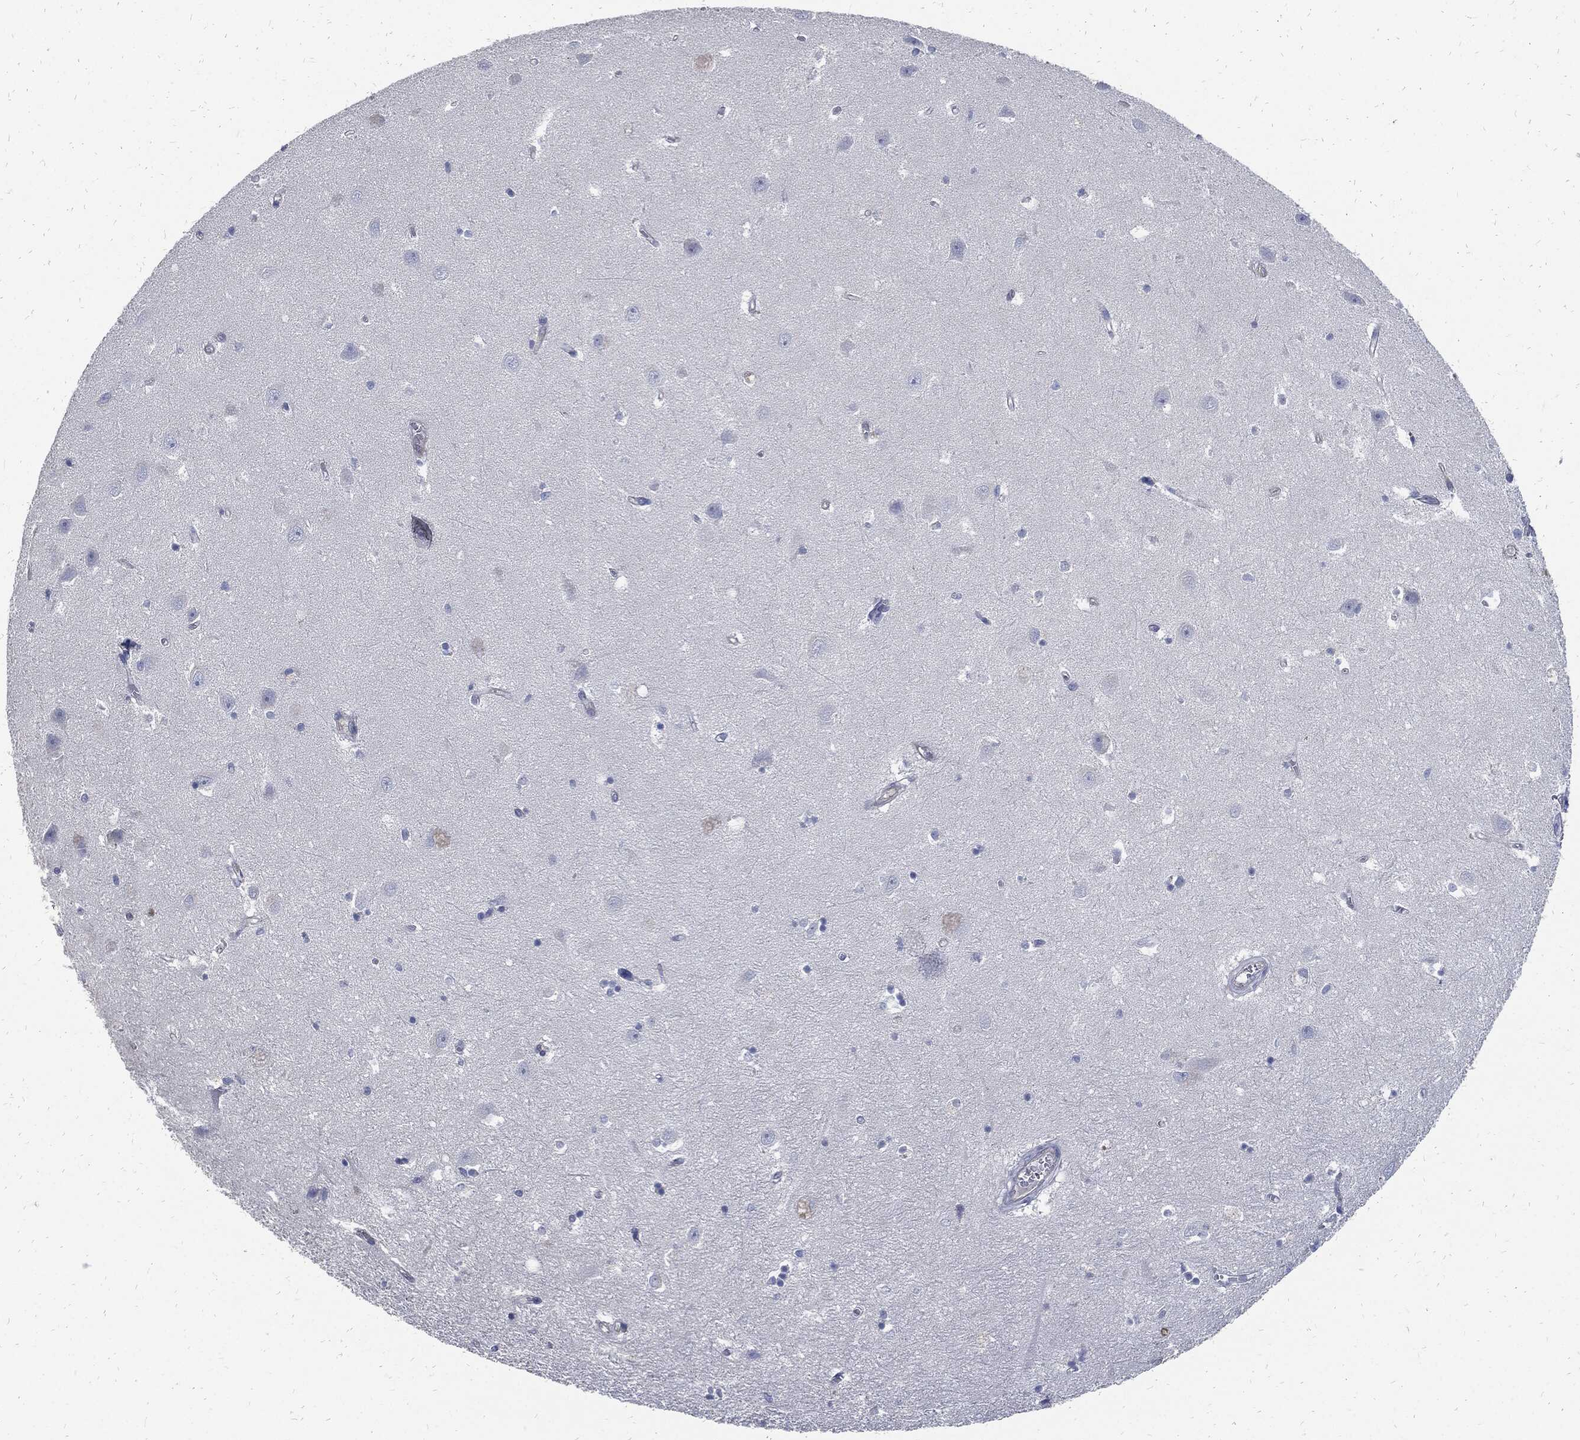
{"staining": {"intensity": "negative", "quantity": "none", "location": "none"}, "tissue": "hippocampus", "cell_type": "Glial cells", "image_type": "normal", "snomed": [{"axis": "morphology", "description": "Normal tissue, NOS"}, {"axis": "topography", "description": "Hippocampus"}], "caption": "Glial cells are negative for brown protein staining in normal hippocampus. The staining was performed using DAB to visualize the protein expression in brown, while the nuclei were stained in blue with hematoxylin (Magnification: 20x).", "gene": "MKI67", "patient": {"sex": "female", "age": 64}}